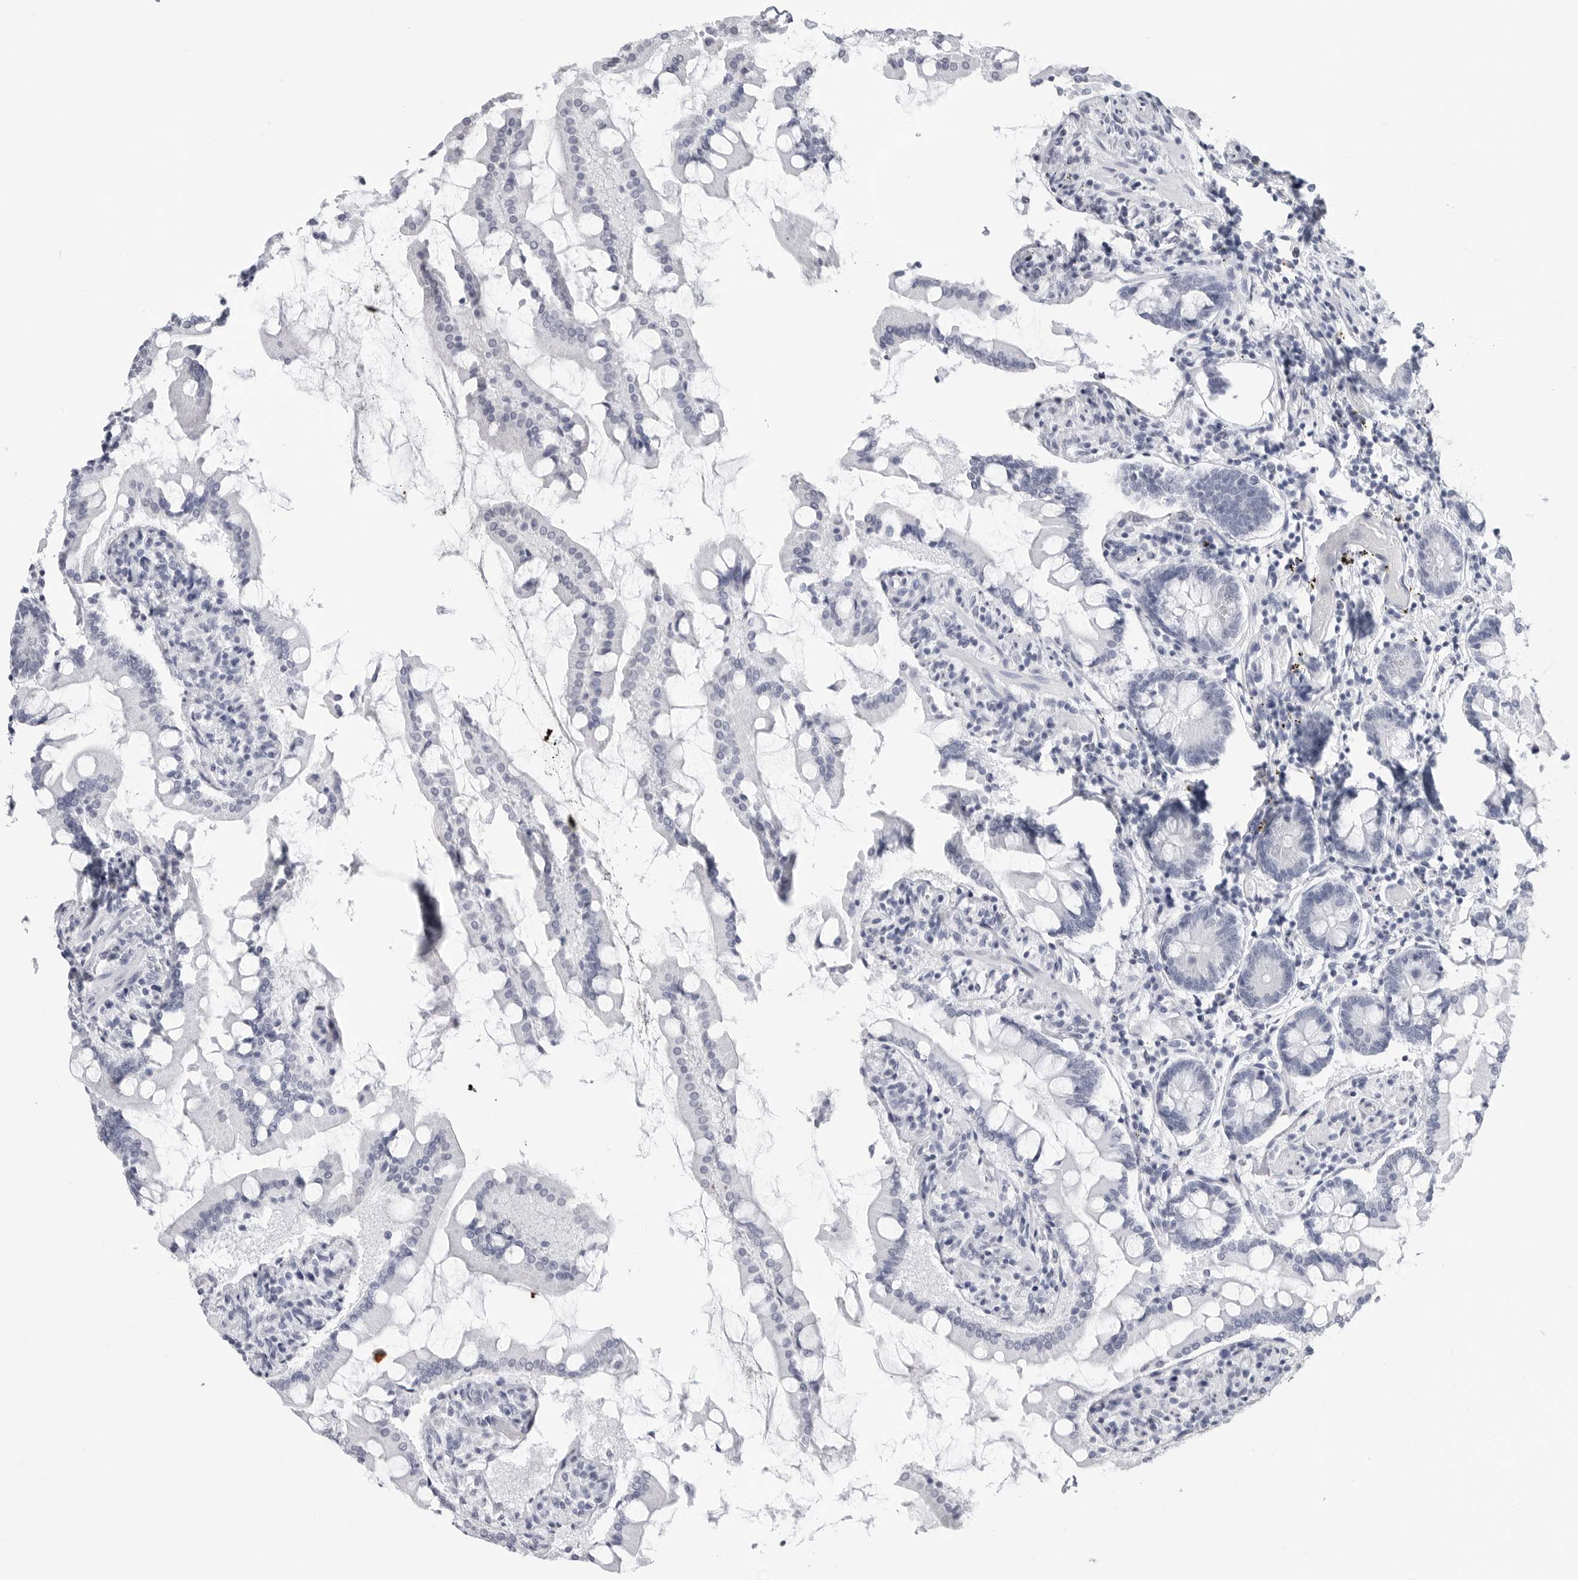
{"staining": {"intensity": "negative", "quantity": "none", "location": "none"}, "tissue": "small intestine", "cell_type": "Glandular cells", "image_type": "normal", "snomed": [{"axis": "morphology", "description": "Normal tissue, NOS"}, {"axis": "topography", "description": "Small intestine"}], "caption": "Glandular cells are negative for protein expression in benign human small intestine. (DAB IHC with hematoxylin counter stain).", "gene": "CSH1", "patient": {"sex": "male", "age": 41}}